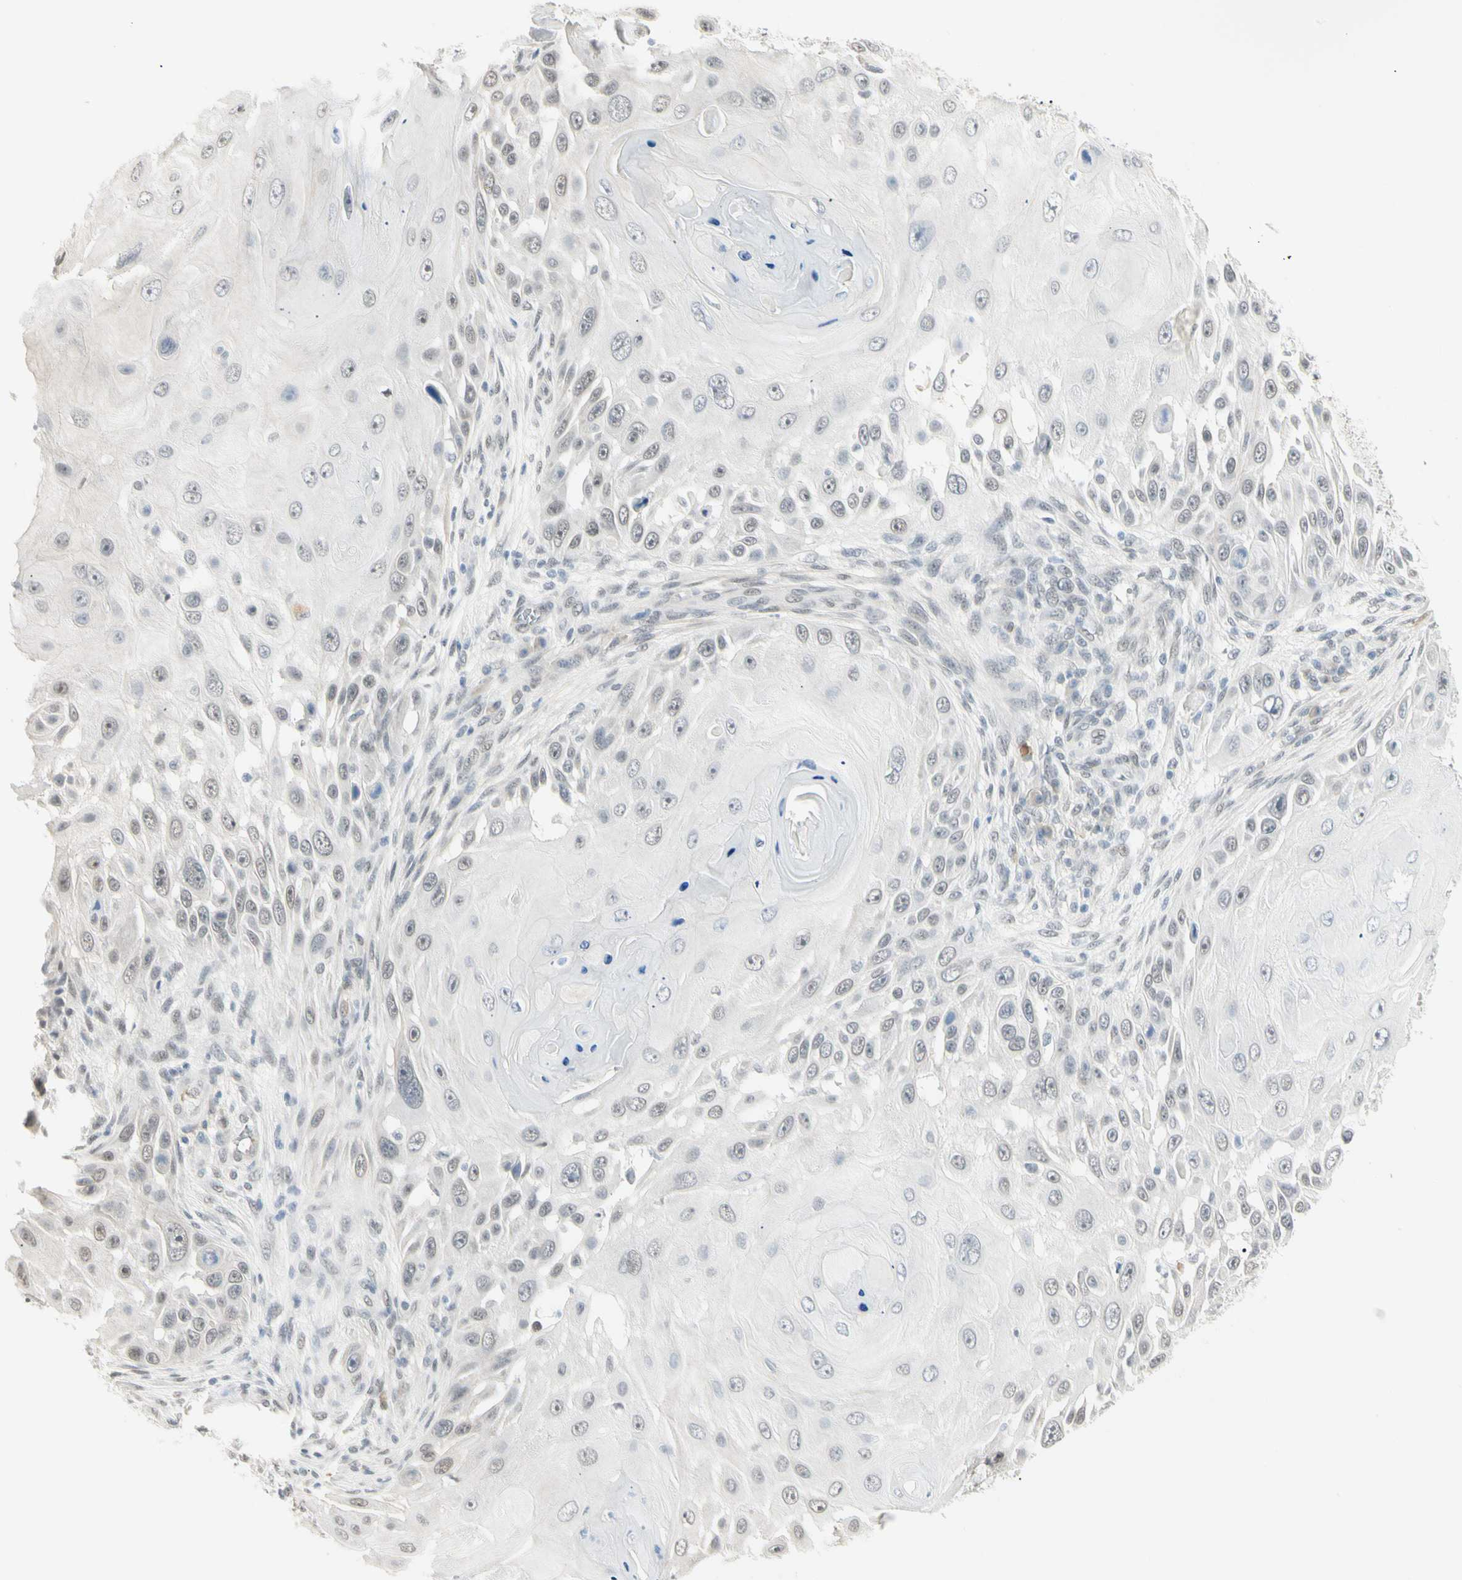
{"staining": {"intensity": "weak", "quantity": "<25%", "location": "nuclear"}, "tissue": "skin cancer", "cell_type": "Tumor cells", "image_type": "cancer", "snomed": [{"axis": "morphology", "description": "Squamous cell carcinoma, NOS"}, {"axis": "topography", "description": "Skin"}], "caption": "DAB immunohistochemical staining of human skin cancer (squamous cell carcinoma) displays no significant staining in tumor cells.", "gene": "ASPN", "patient": {"sex": "female", "age": 44}}